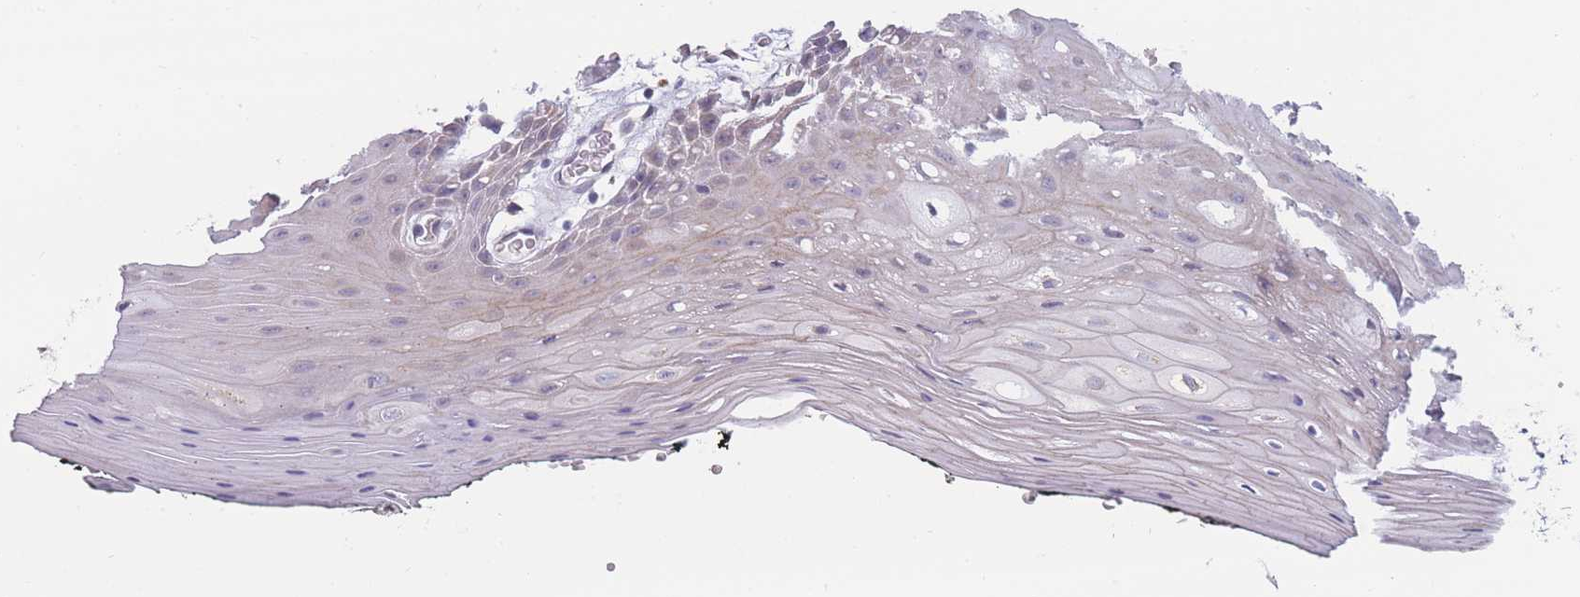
{"staining": {"intensity": "weak", "quantity": "<25%", "location": "cytoplasmic/membranous"}, "tissue": "oral mucosa", "cell_type": "Squamous epithelial cells", "image_type": "normal", "snomed": [{"axis": "morphology", "description": "Normal tissue, NOS"}, {"axis": "topography", "description": "Oral tissue"}, {"axis": "topography", "description": "Tounge, NOS"}], "caption": "Immunohistochemical staining of benign oral mucosa displays no significant expression in squamous epithelial cells. The staining is performed using DAB brown chromogen with nuclei counter-stained in using hematoxylin.", "gene": "COL27A1", "patient": {"sex": "female", "age": 59}}